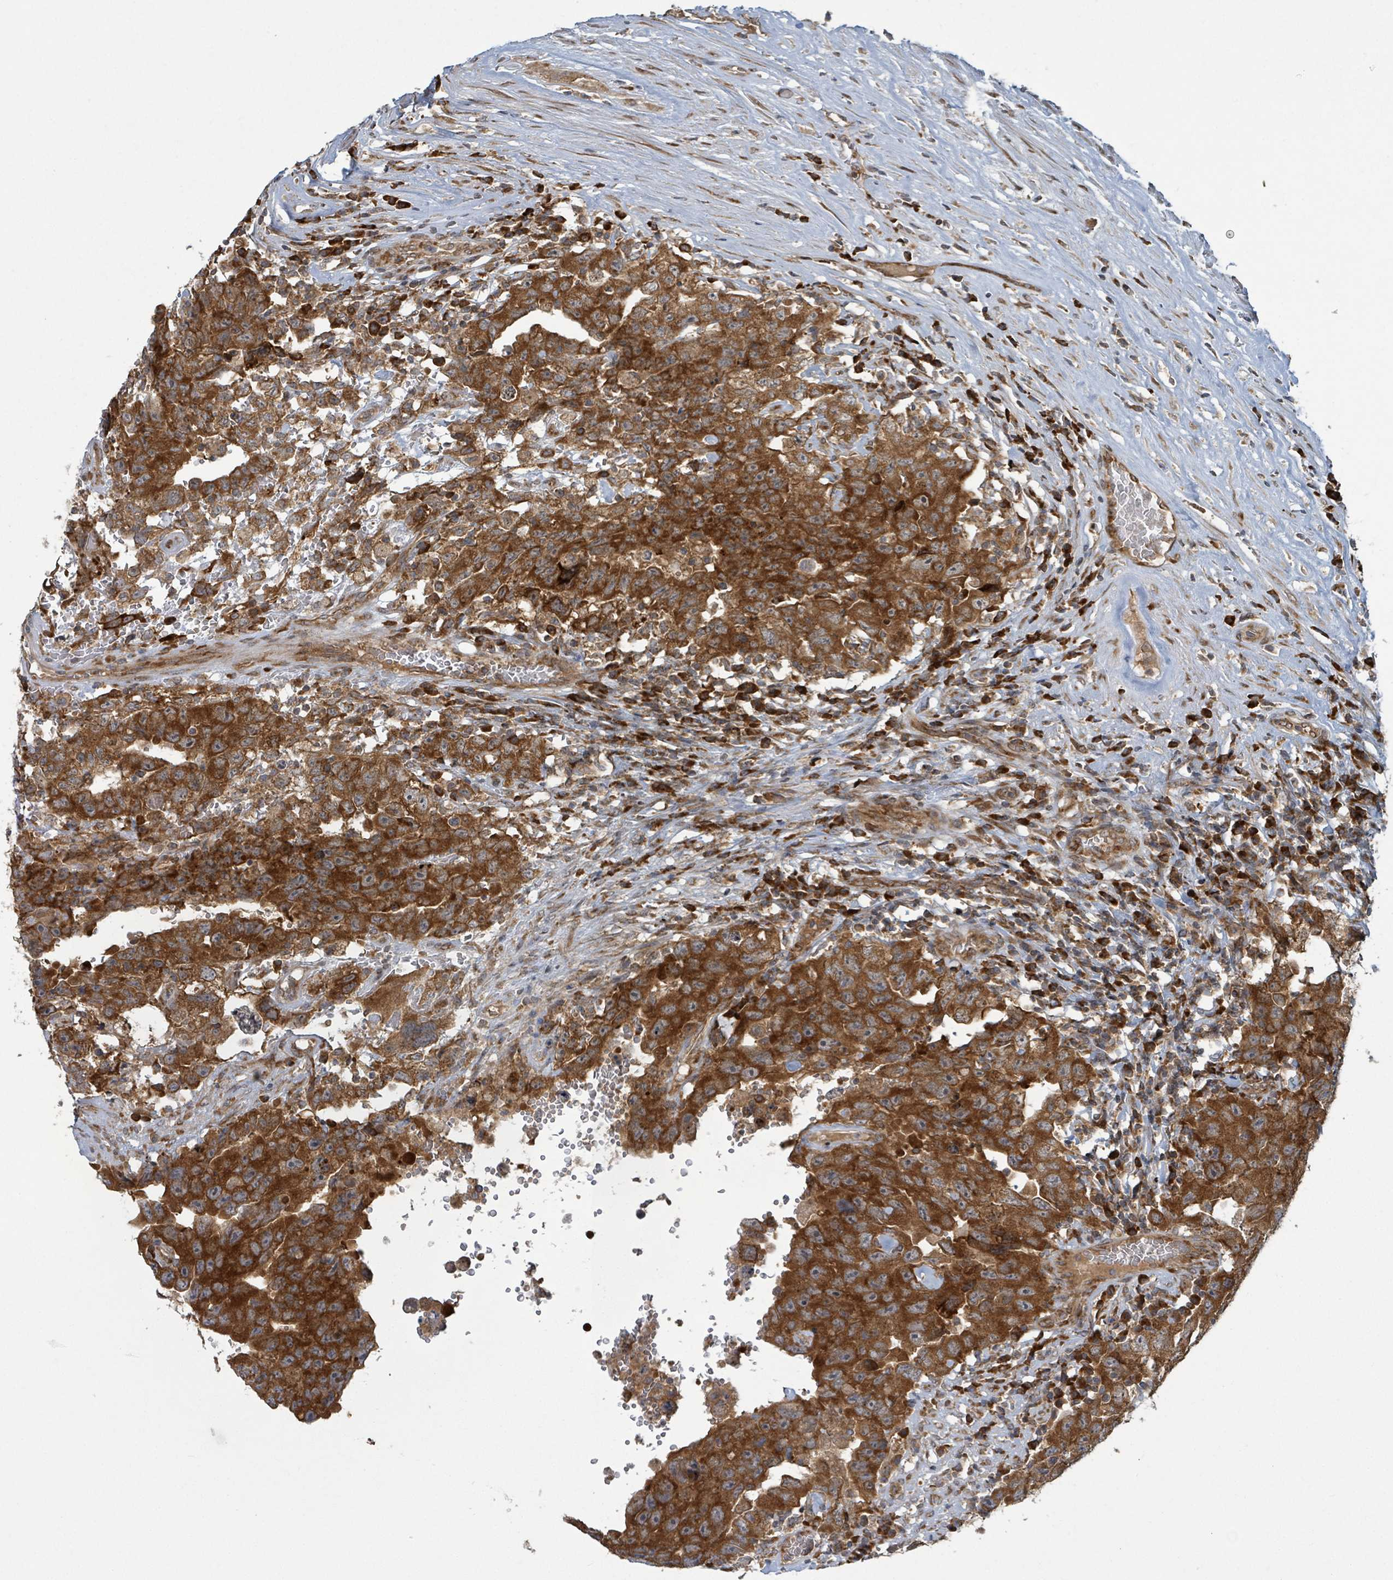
{"staining": {"intensity": "strong", "quantity": ">75%", "location": "cytoplasmic/membranous"}, "tissue": "testis cancer", "cell_type": "Tumor cells", "image_type": "cancer", "snomed": [{"axis": "morphology", "description": "Carcinoma, Embryonal, NOS"}, {"axis": "topography", "description": "Testis"}], "caption": "An immunohistochemistry (IHC) image of tumor tissue is shown. Protein staining in brown labels strong cytoplasmic/membranous positivity in embryonal carcinoma (testis) within tumor cells.", "gene": "OR51E1", "patient": {"sex": "male", "age": 26}}